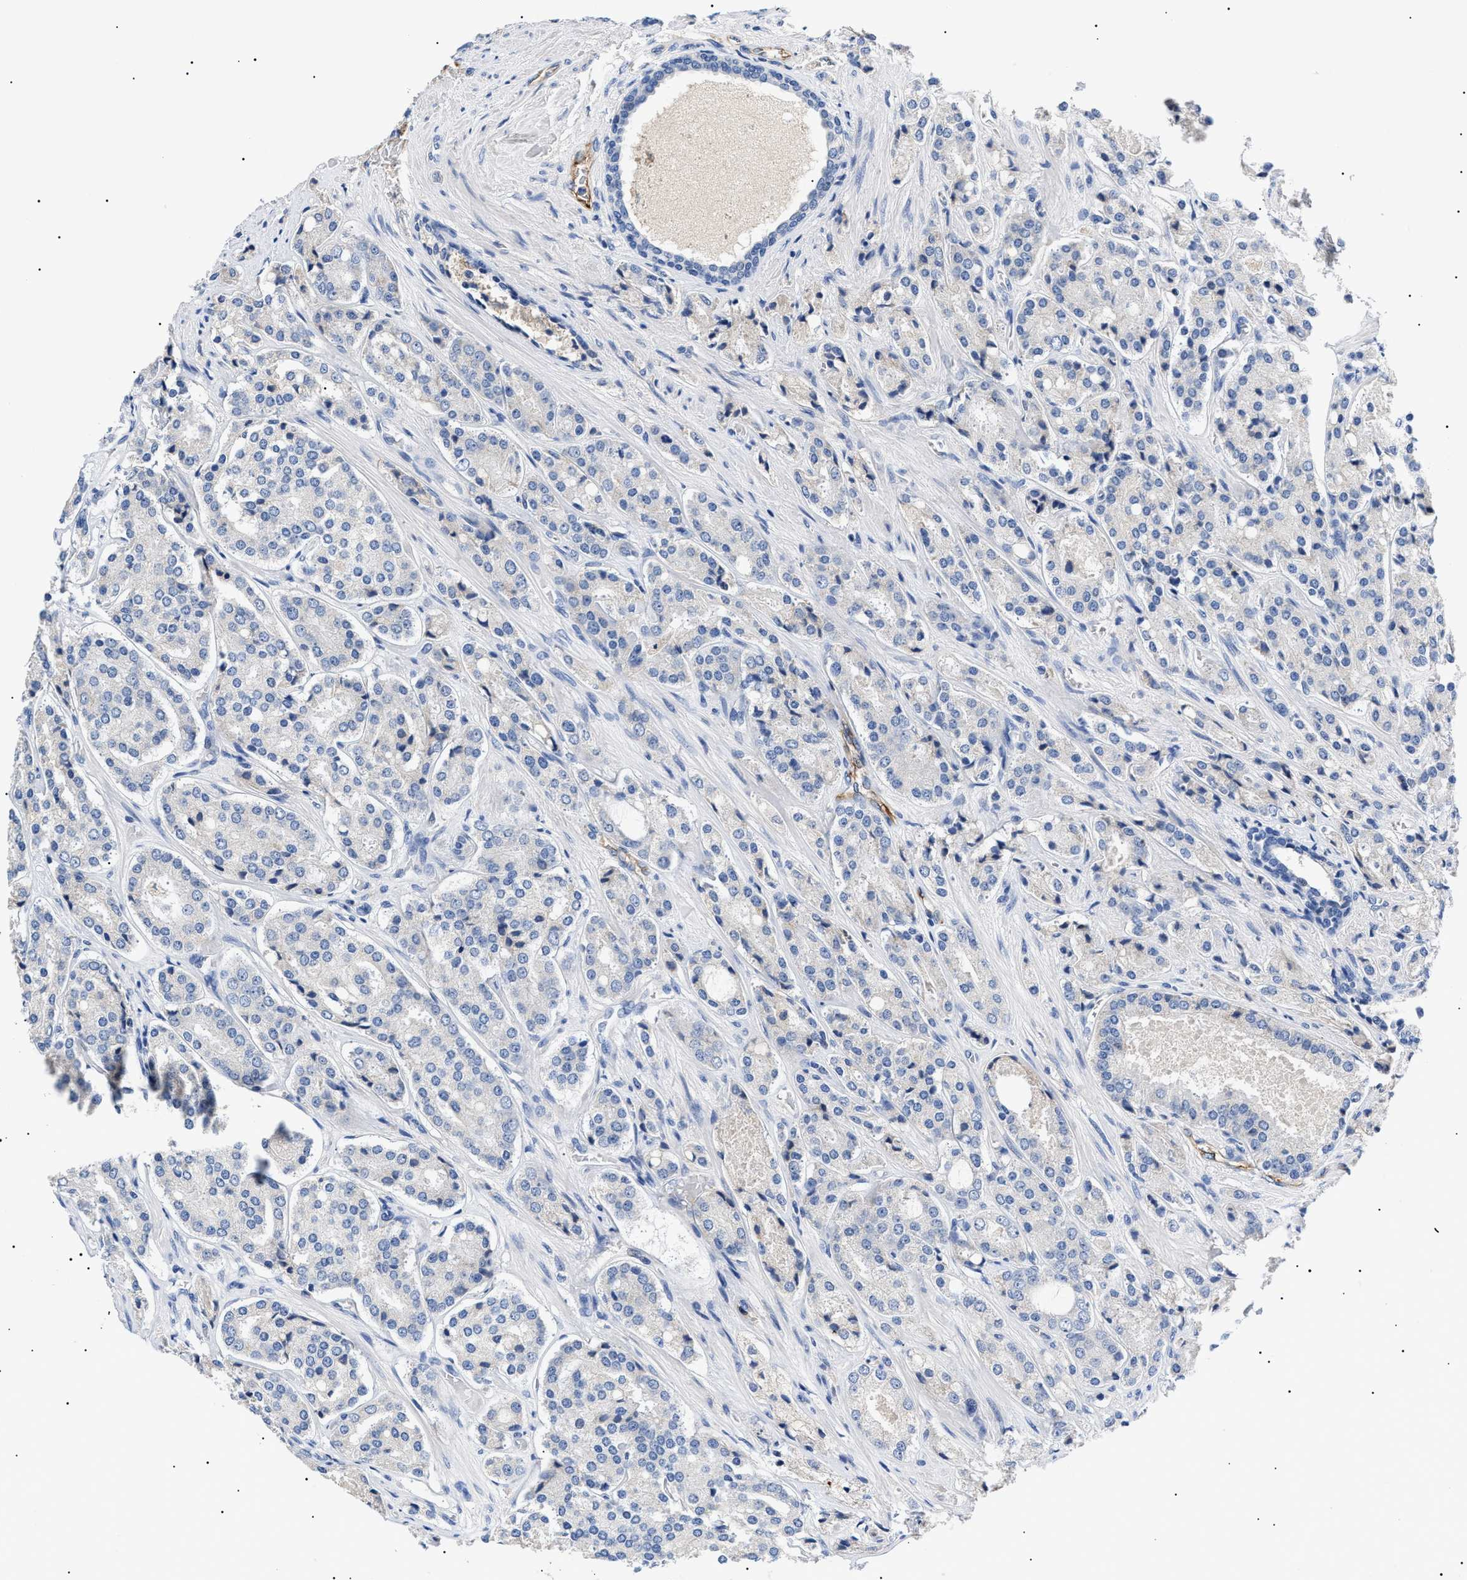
{"staining": {"intensity": "negative", "quantity": "none", "location": "none"}, "tissue": "prostate cancer", "cell_type": "Tumor cells", "image_type": "cancer", "snomed": [{"axis": "morphology", "description": "Adenocarcinoma, High grade"}, {"axis": "topography", "description": "Prostate"}], "caption": "The immunohistochemistry photomicrograph has no significant expression in tumor cells of prostate cancer tissue.", "gene": "ACKR1", "patient": {"sex": "male", "age": 65}}